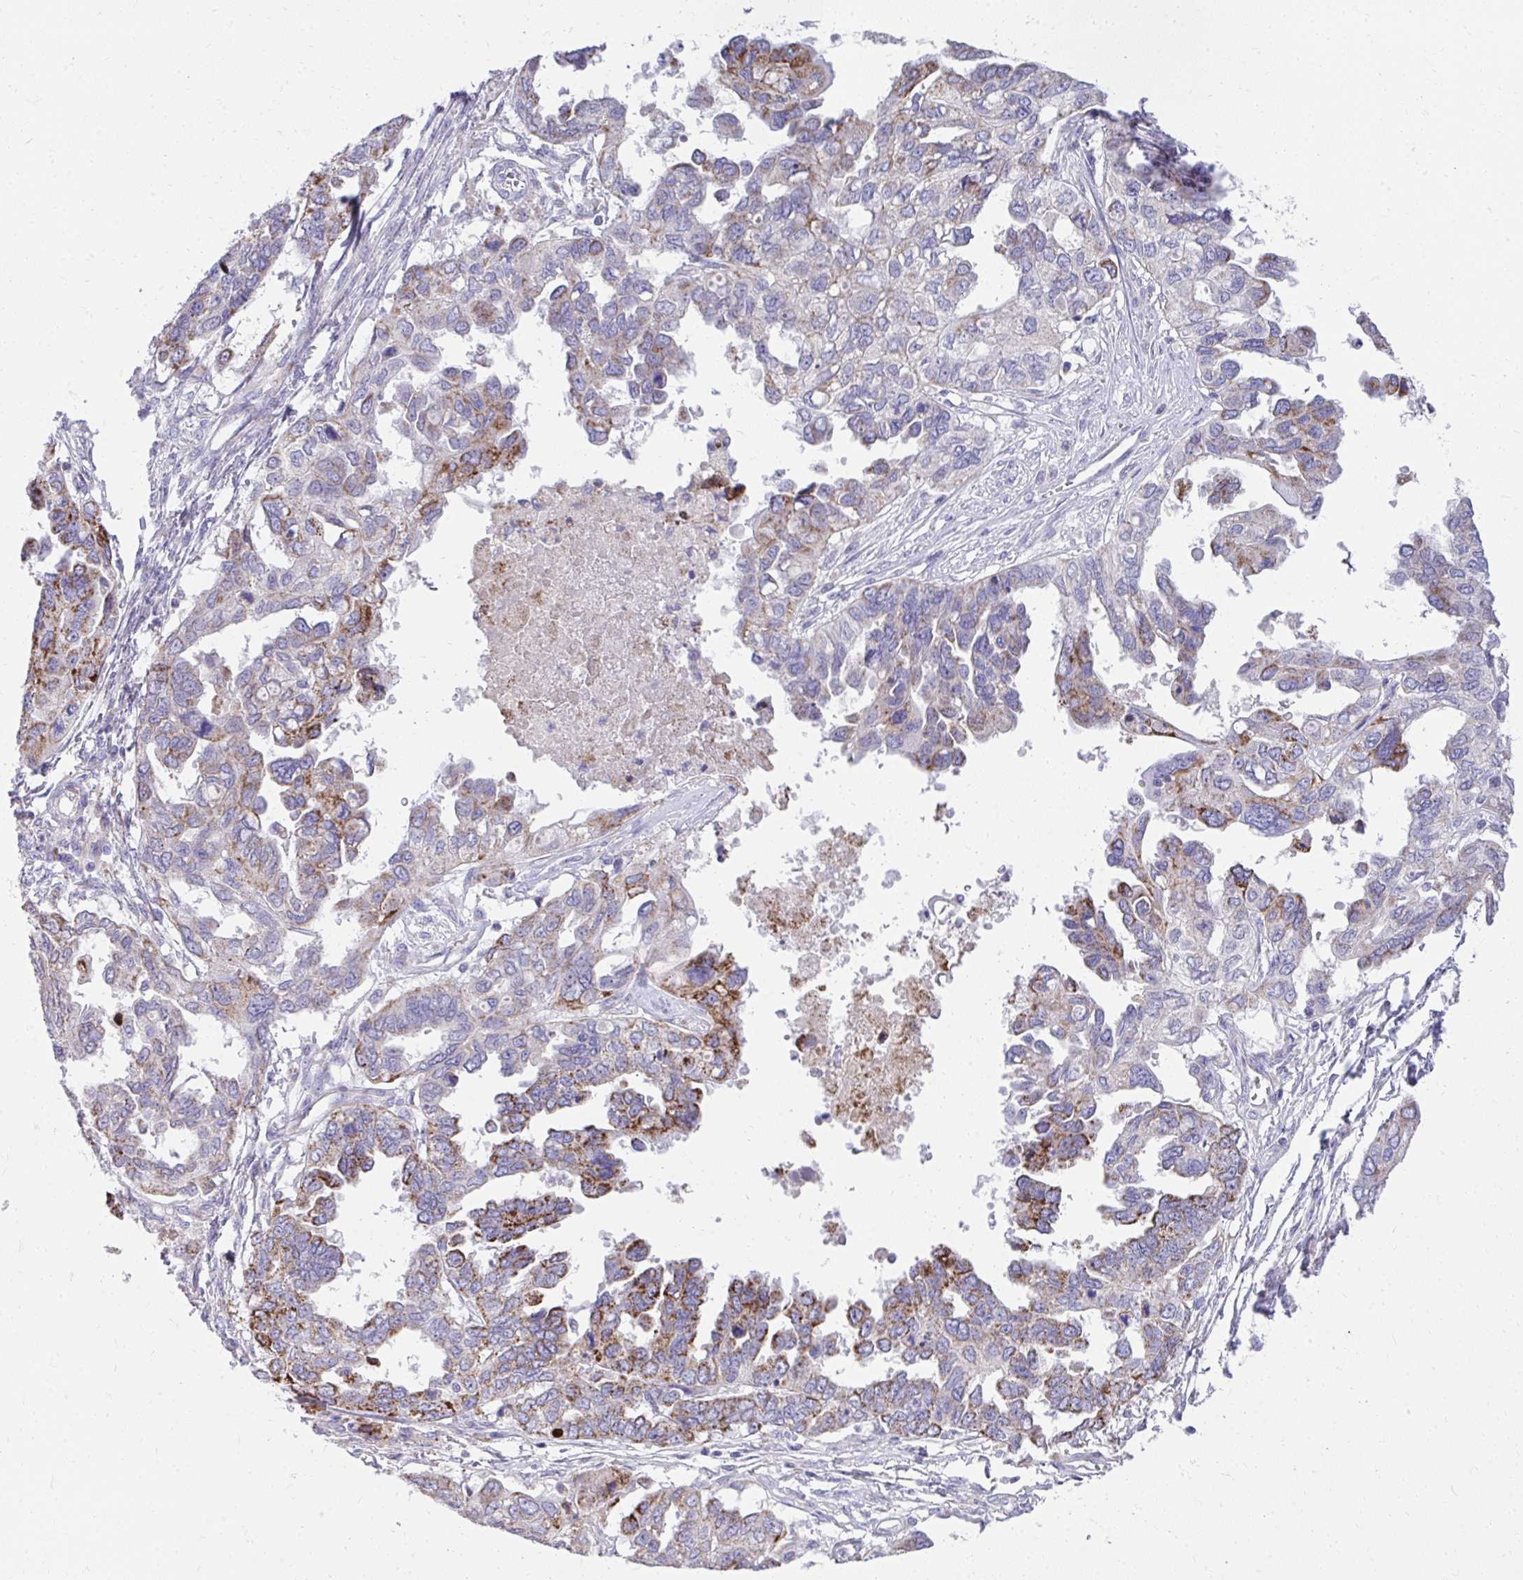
{"staining": {"intensity": "moderate", "quantity": "25%-75%", "location": "cytoplasmic/membranous"}, "tissue": "ovarian cancer", "cell_type": "Tumor cells", "image_type": "cancer", "snomed": [{"axis": "morphology", "description": "Cystadenocarcinoma, serous, NOS"}, {"axis": "topography", "description": "Ovary"}], "caption": "Immunohistochemical staining of human ovarian cancer shows moderate cytoplasmic/membranous protein expression in approximately 25%-75% of tumor cells.", "gene": "PRRG3", "patient": {"sex": "female", "age": 53}}